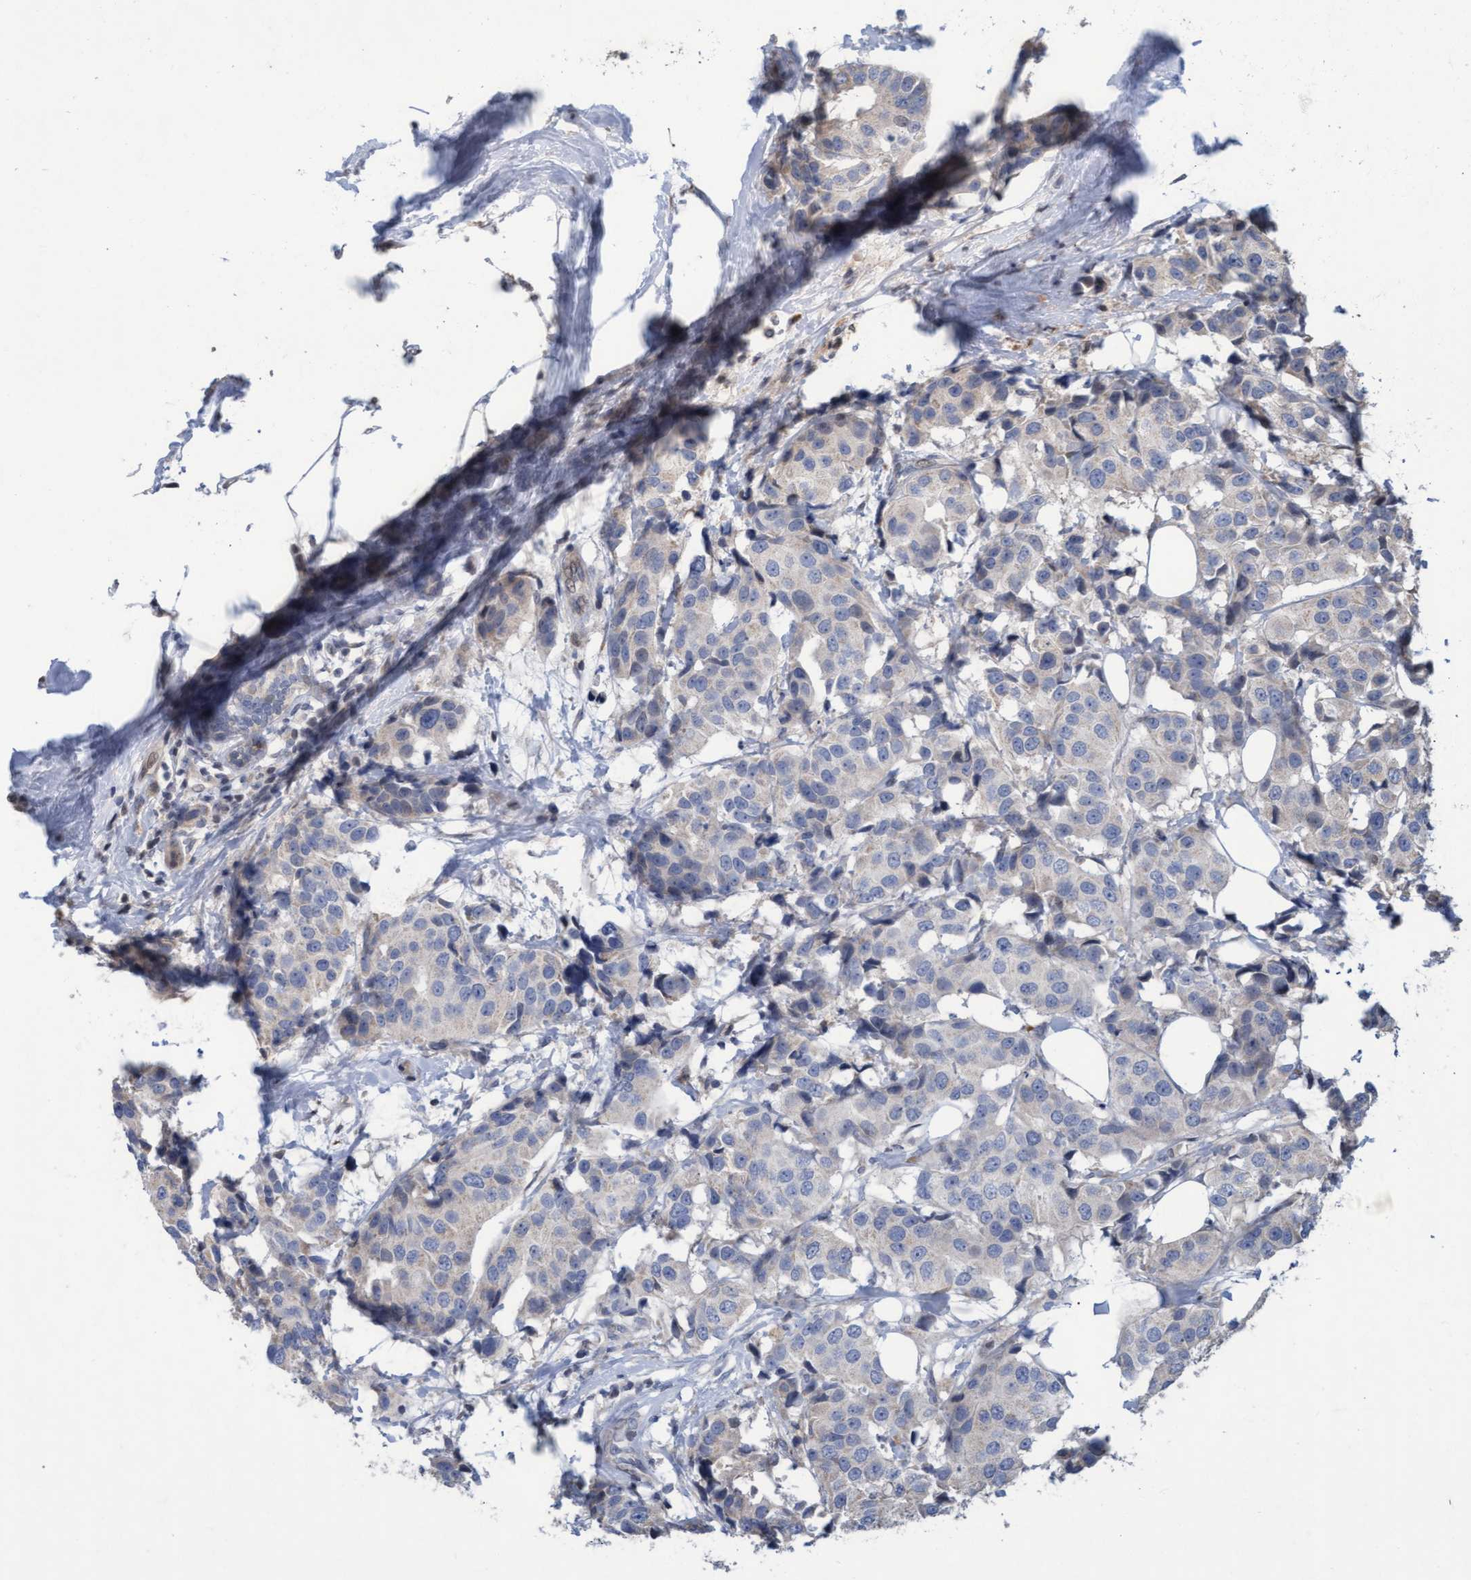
{"staining": {"intensity": "weak", "quantity": "<25%", "location": "cytoplasmic/membranous"}, "tissue": "breast cancer", "cell_type": "Tumor cells", "image_type": "cancer", "snomed": [{"axis": "morphology", "description": "Normal tissue, NOS"}, {"axis": "morphology", "description": "Duct carcinoma"}, {"axis": "topography", "description": "Breast"}], "caption": "Tumor cells are negative for protein expression in human breast cancer (invasive ductal carcinoma).", "gene": "KCNC2", "patient": {"sex": "female", "age": 39}}